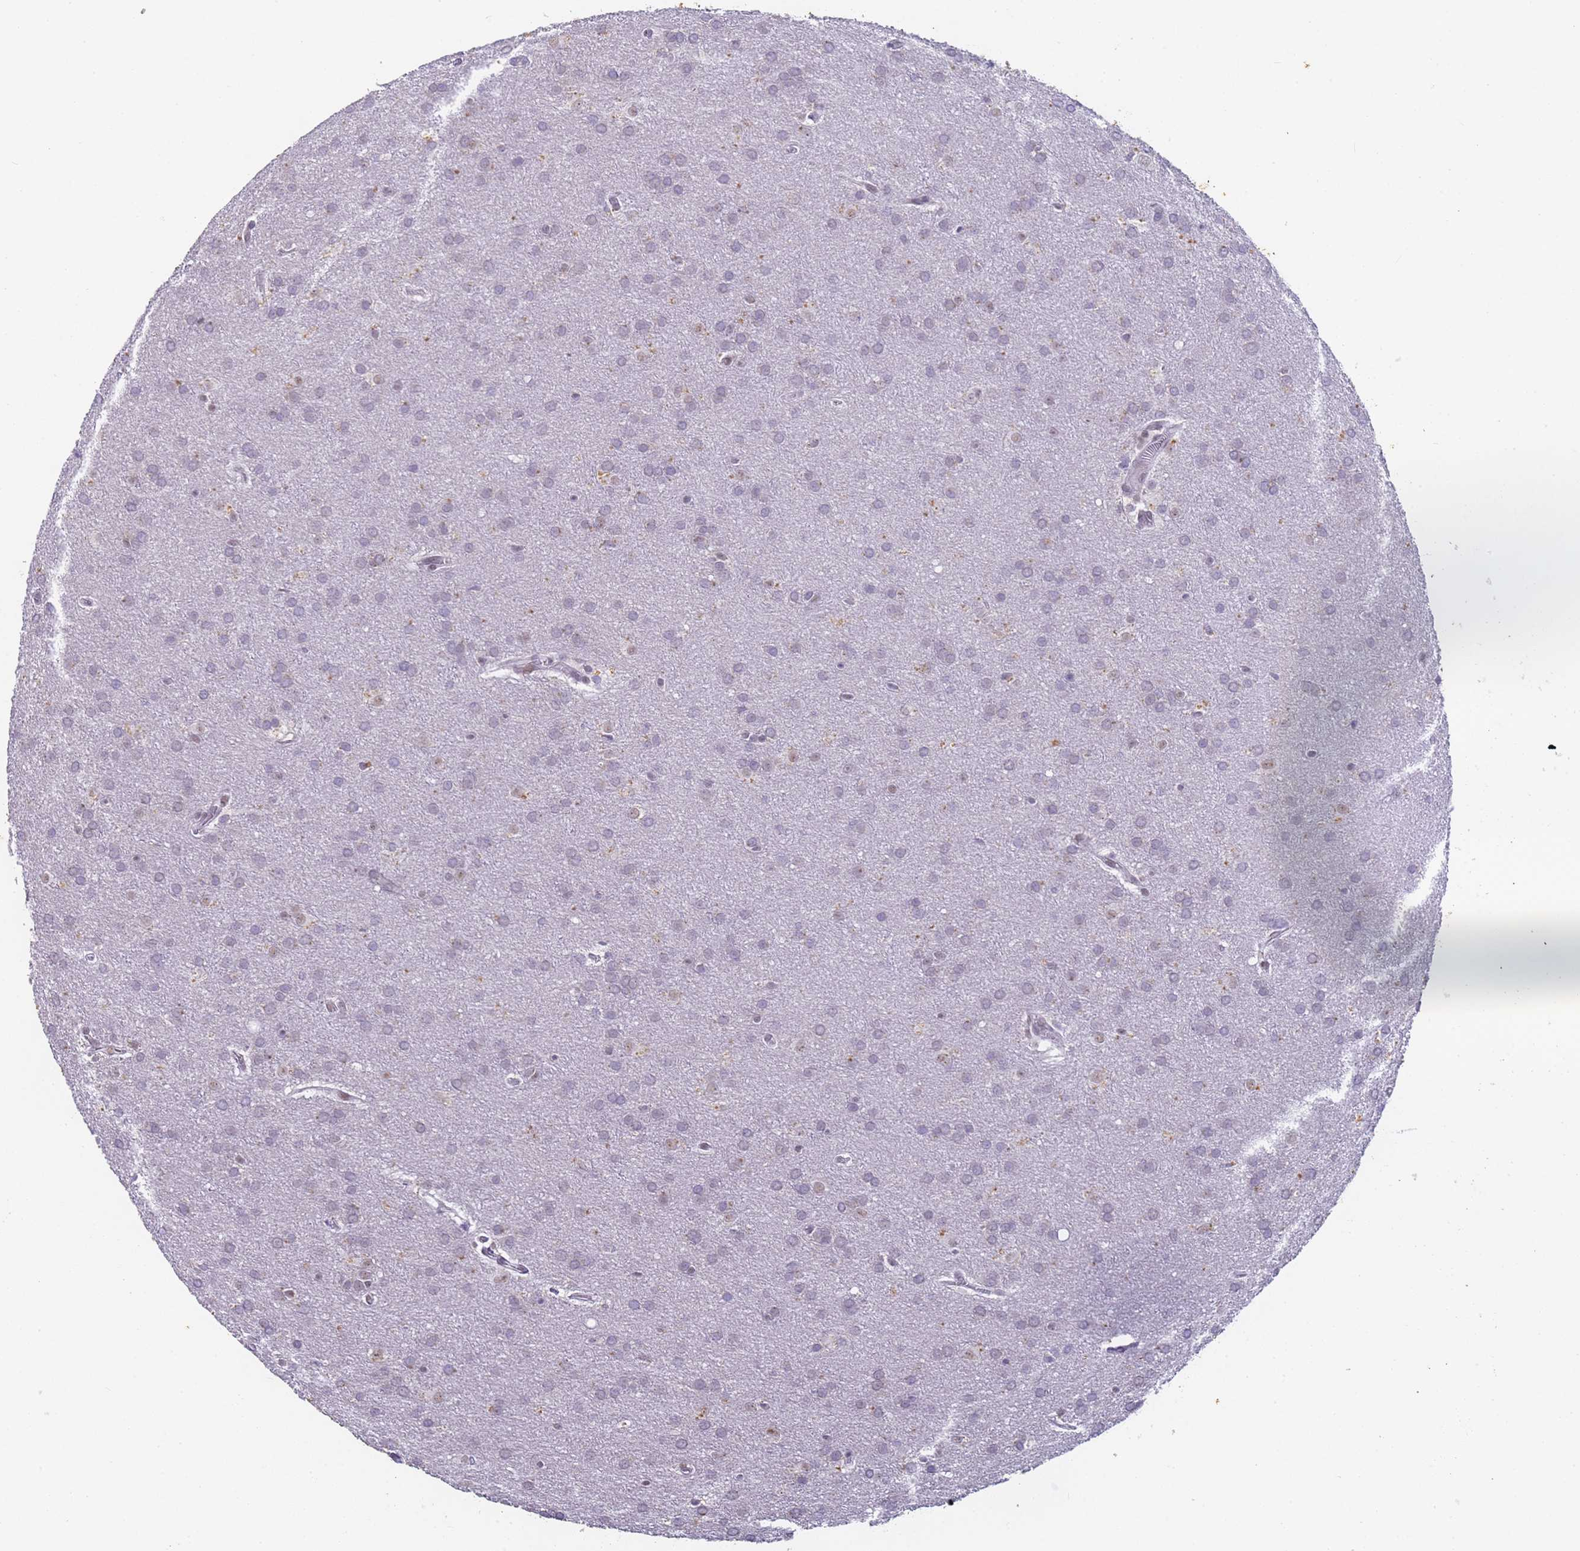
{"staining": {"intensity": "negative", "quantity": "none", "location": "none"}, "tissue": "glioma", "cell_type": "Tumor cells", "image_type": "cancer", "snomed": [{"axis": "morphology", "description": "Glioma, malignant, Low grade"}, {"axis": "topography", "description": "Brain"}], "caption": "The histopathology image reveals no significant positivity in tumor cells of glioma.", "gene": "FNBP4", "patient": {"sex": "female", "age": 32}}